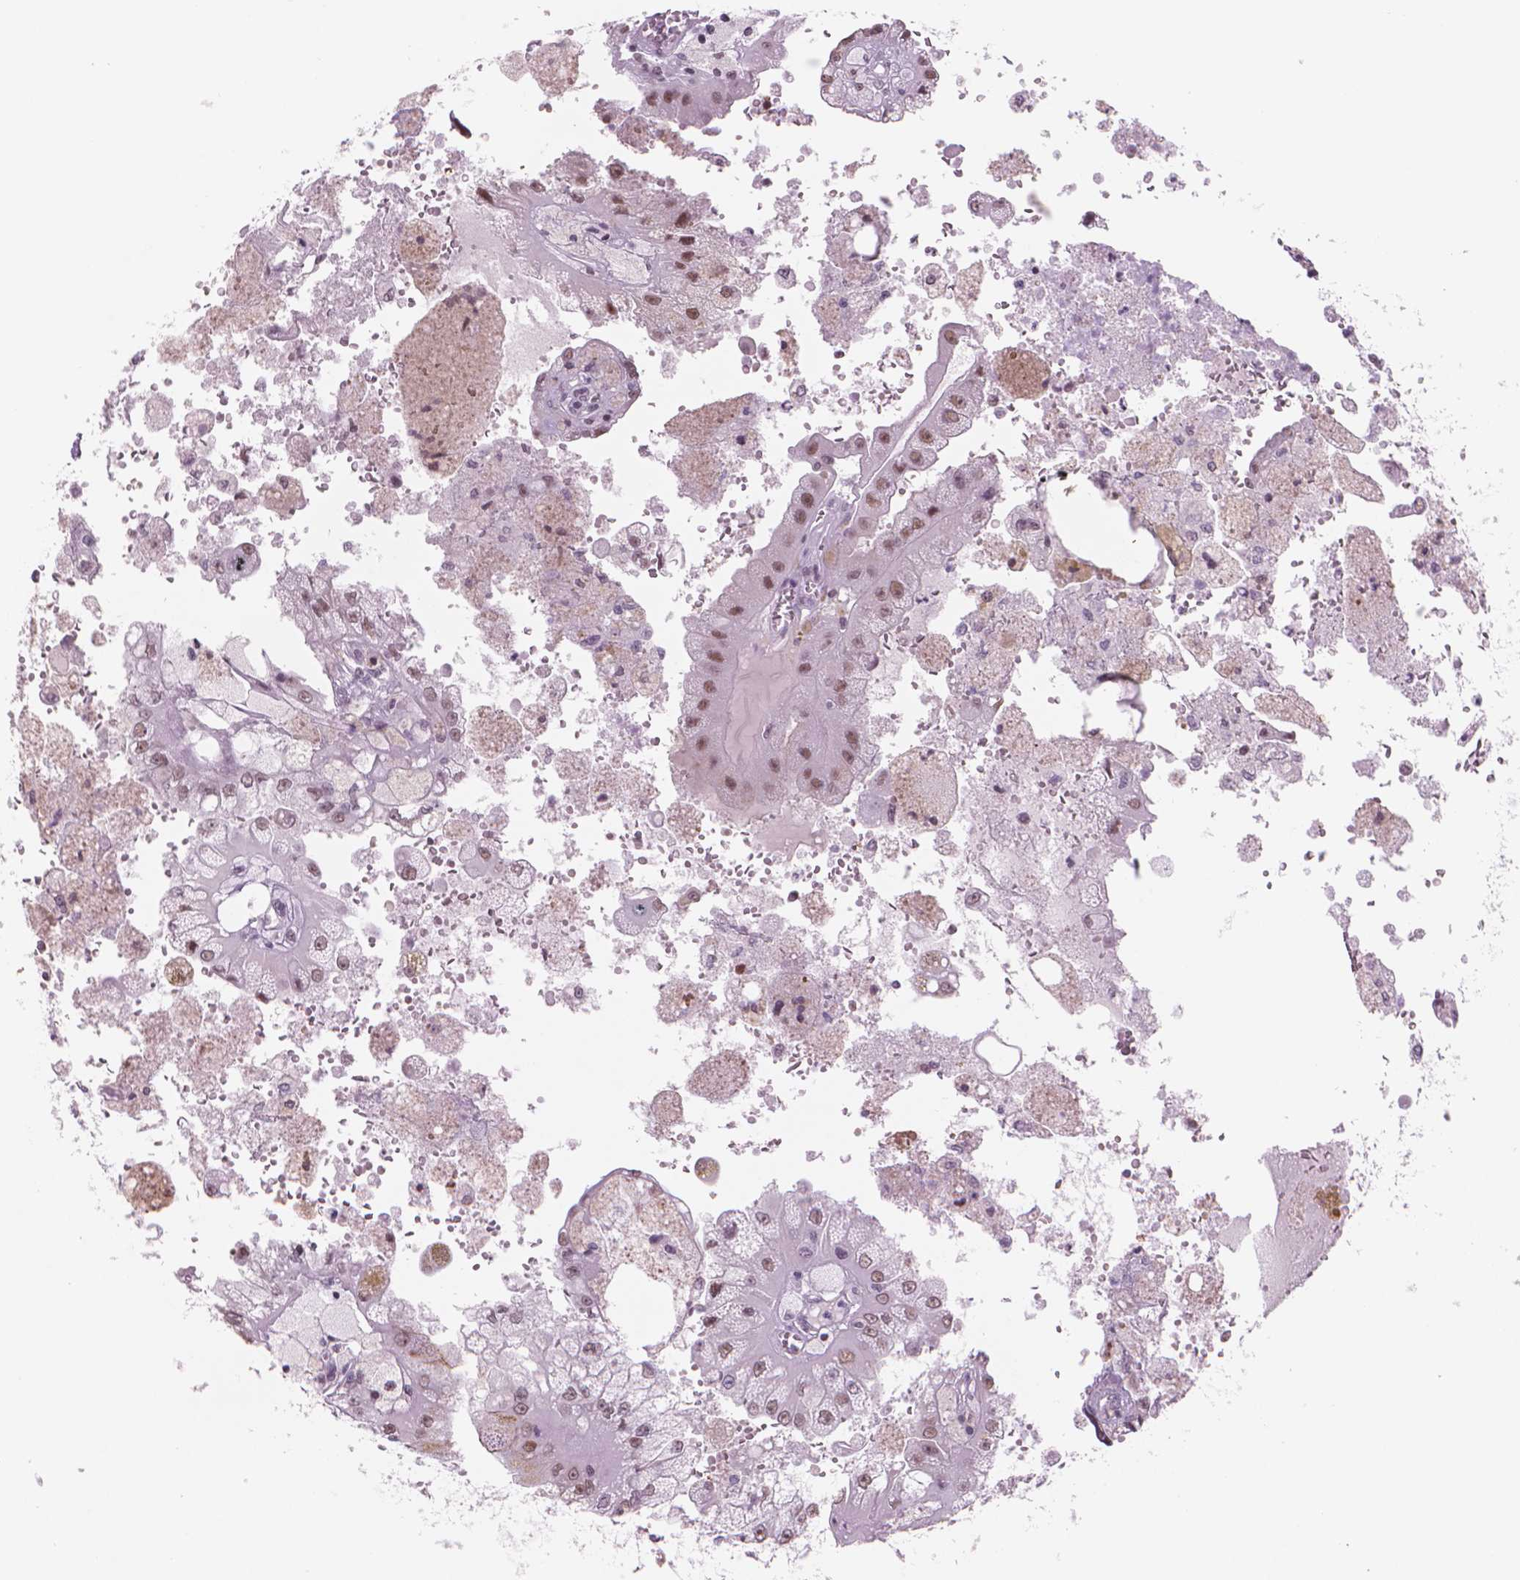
{"staining": {"intensity": "moderate", "quantity": ">75%", "location": "nuclear"}, "tissue": "renal cancer", "cell_type": "Tumor cells", "image_type": "cancer", "snomed": [{"axis": "morphology", "description": "Adenocarcinoma, NOS"}, {"axis": "topography", "description": "Kidney"}], "caption": "Protein expression by immunohistochemistry (IHC) demonstrates moderate nuclear positivity in approximately >75% of tumor cells in adenocarcinoma (renal). Ihc stains the protein of interest in brown and the nuclei are stained blue.", "gene": "POLR3D", "patient": {"sex": "male", "age": 58}}